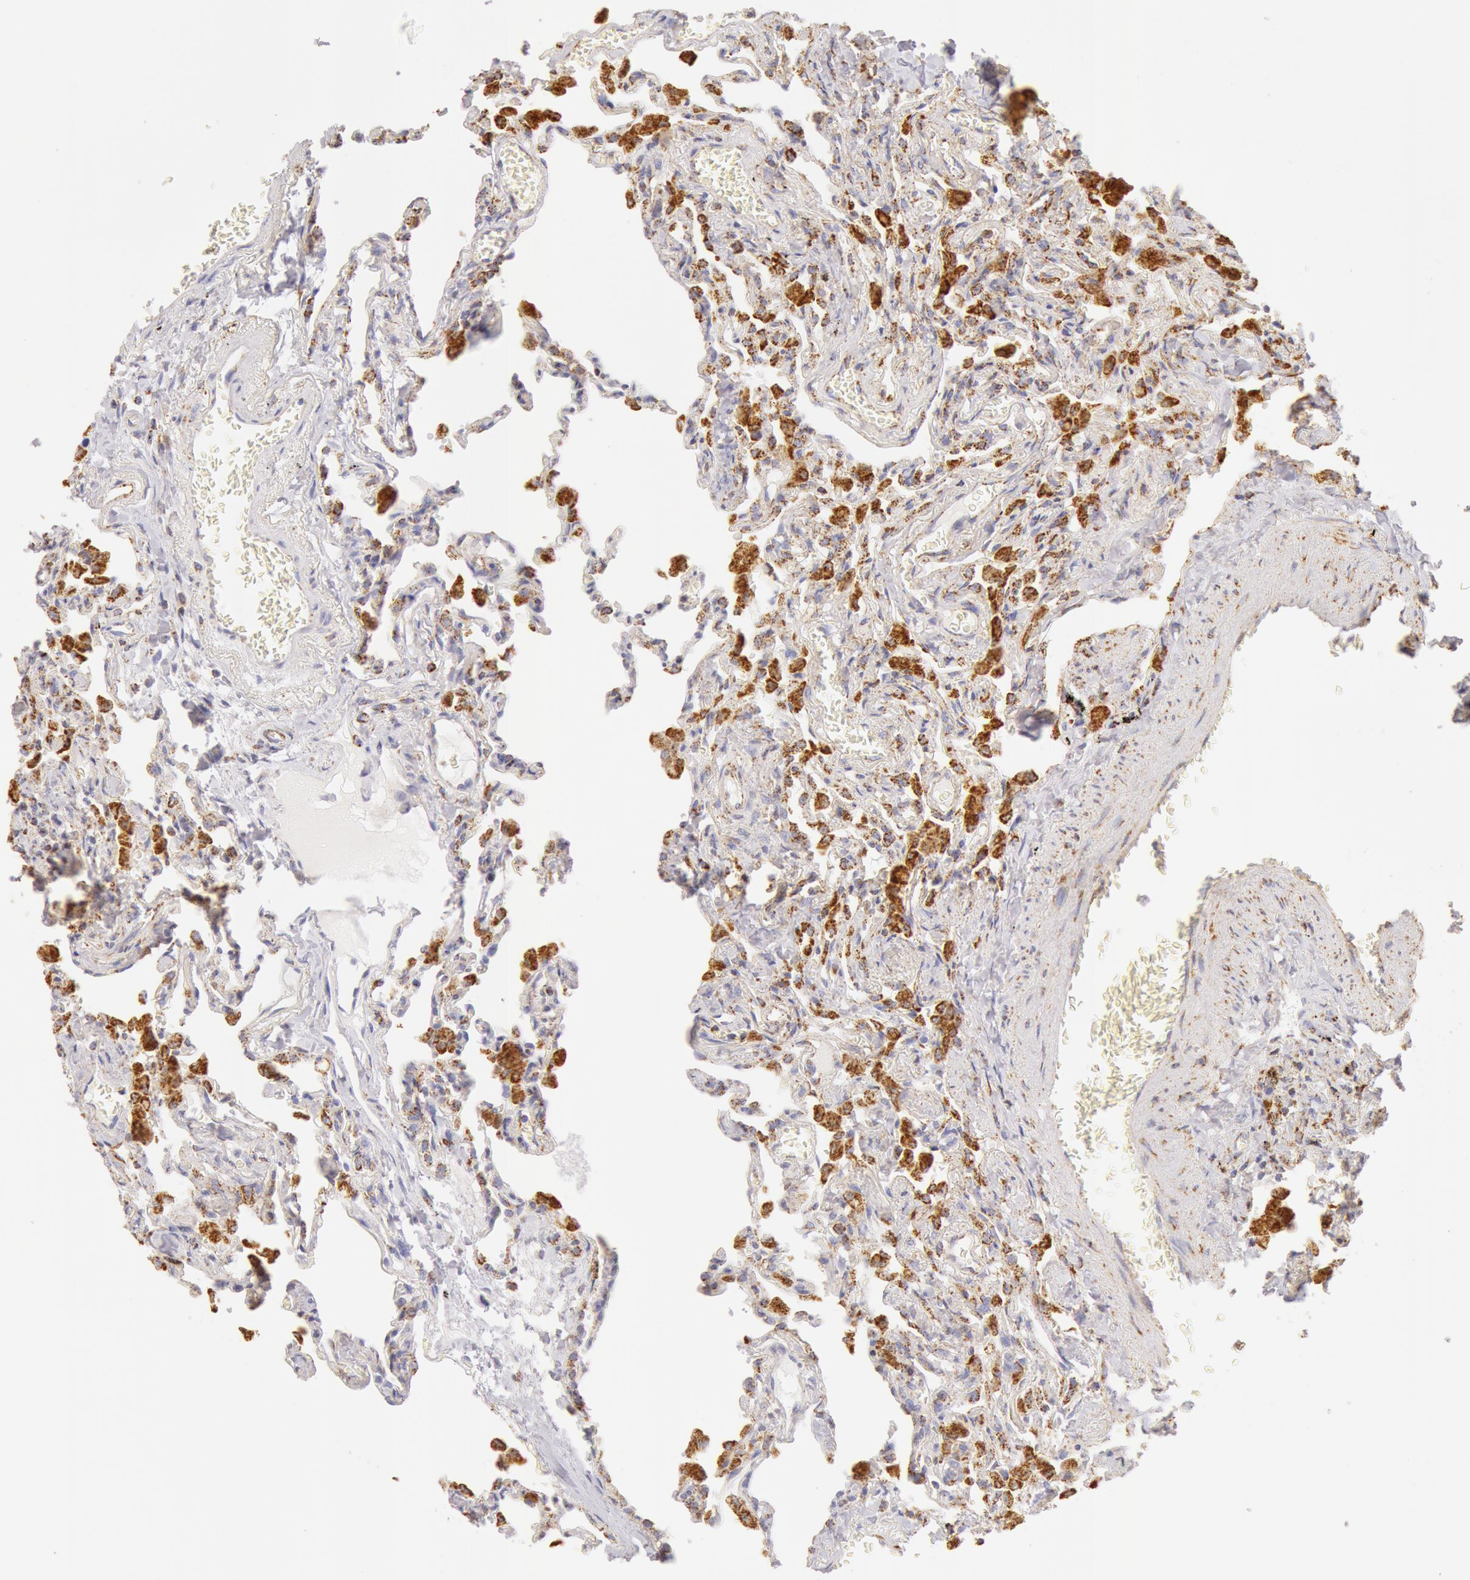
{"staining": {"intensity": "negative", "quantity": "none", "location": "none"}, "tissue": "lung", "cell_type": "Alveolar cells", "image_type": "normal", "snomed": [{"axis": "morphology", "description": "Normal tissue, NOS"}, {"axis": "topography", "description": "Lung"}], "caption": "The photomicrograph reveals no staining of alveolar cells in normal lung. Nuclei are stained in blue.", "gene": "ATP5F1B", "patient": {"sex": "male", "age": 73}}